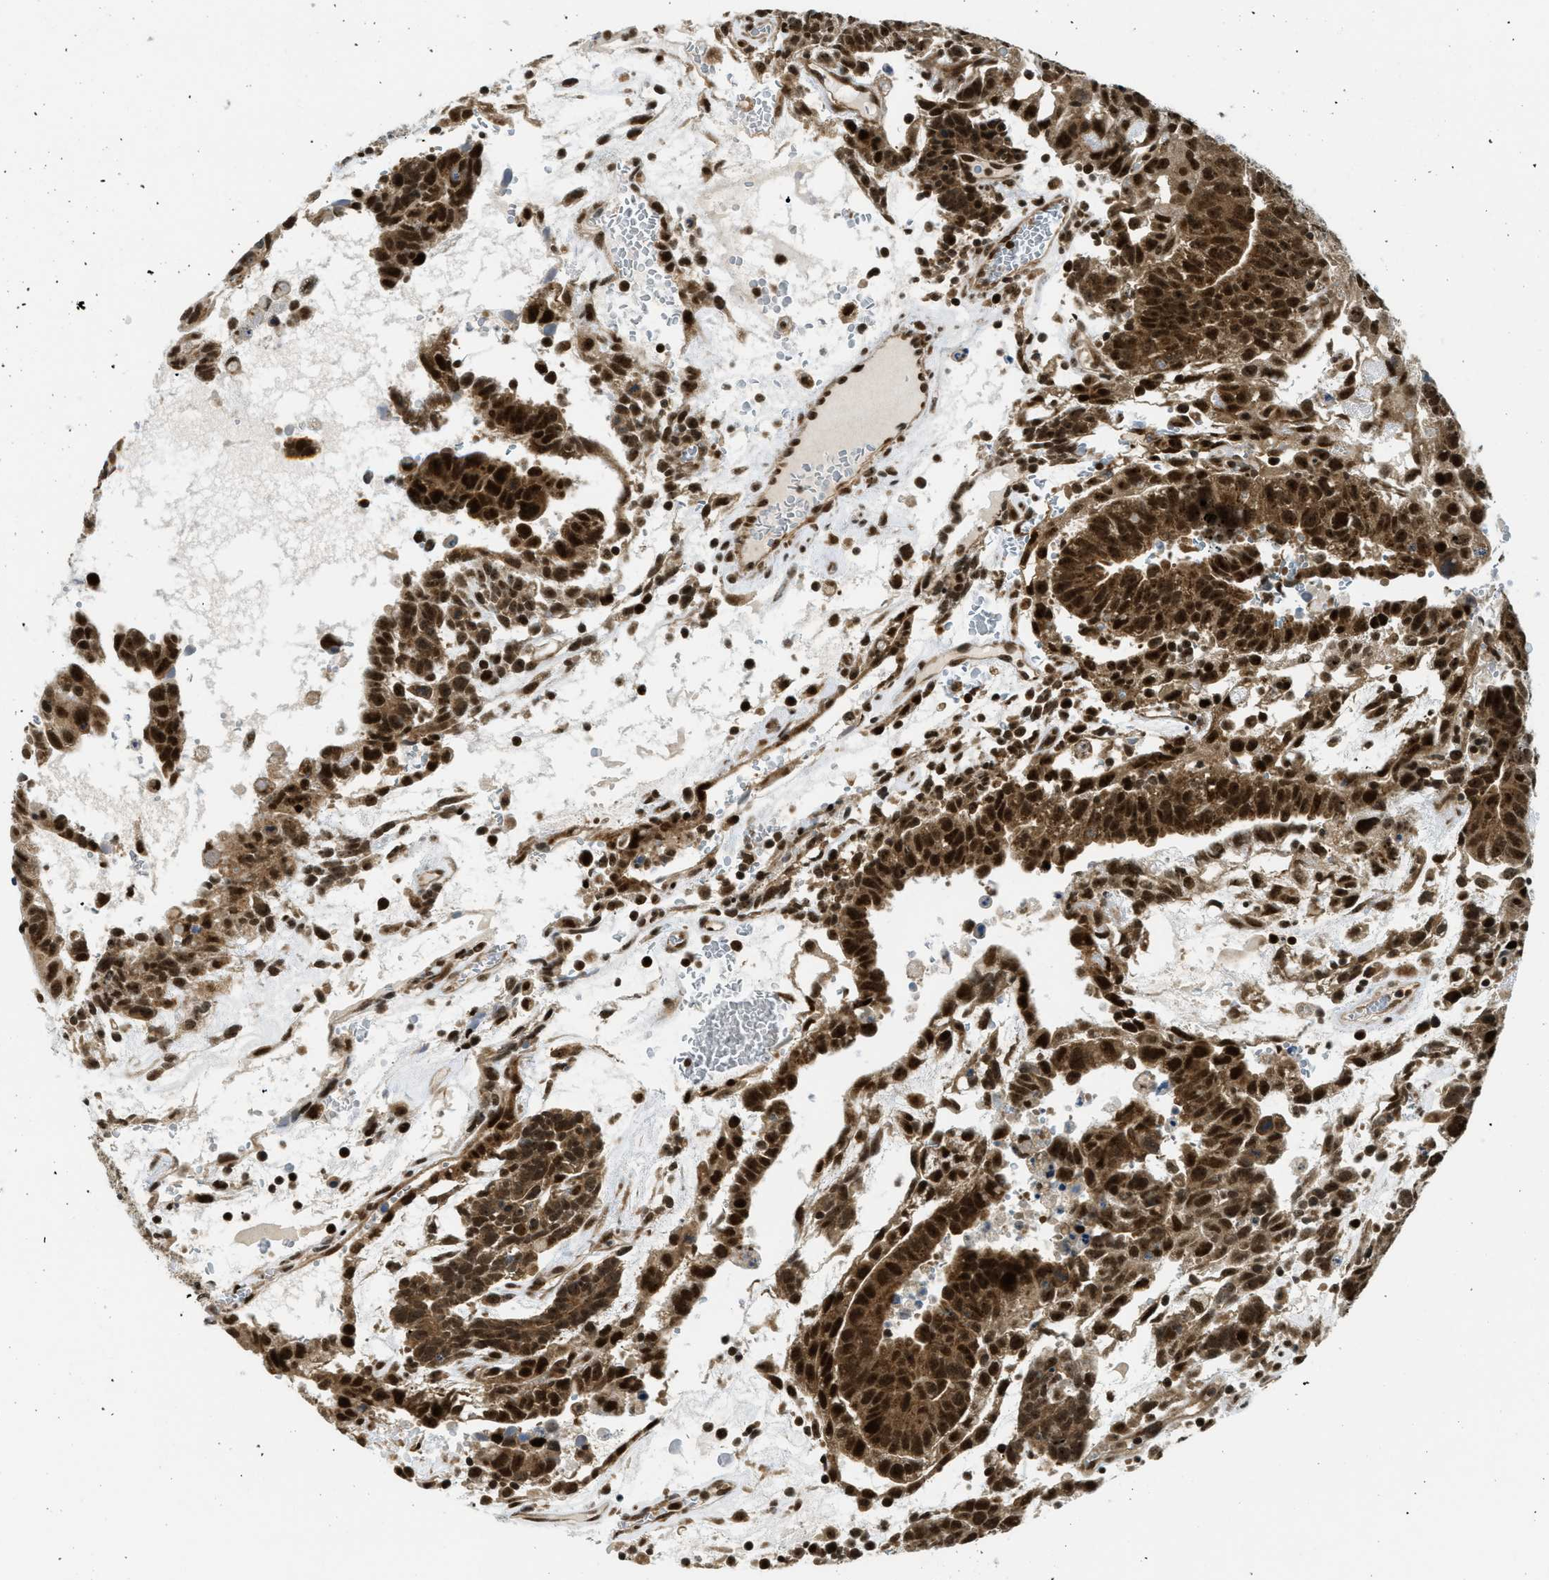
{"staining": {"intensity": "strong", "quantity": ">75%", "location": "cytoplasmic/membranous,nuclear"}, "tissue": "testis cancer", "cell_type": "Tumor cells", "image_type": "cancer", "snomed": [{"axis": "morphology", "description": "Seminoma, NOS"}, {"axis": "morphology", "description": "Carcinoma, Embryonal, NOS"}, {"axis": "topography", "description": "Testis"}], "caption": "IHC of testis cancer (seminoma) reveals high levels of strong cytoplasmic/membranous and nuclear staining in about >75% of tumor cells.", "gene": "TACC1", "patient": {"sex": "male", "age": 52}}